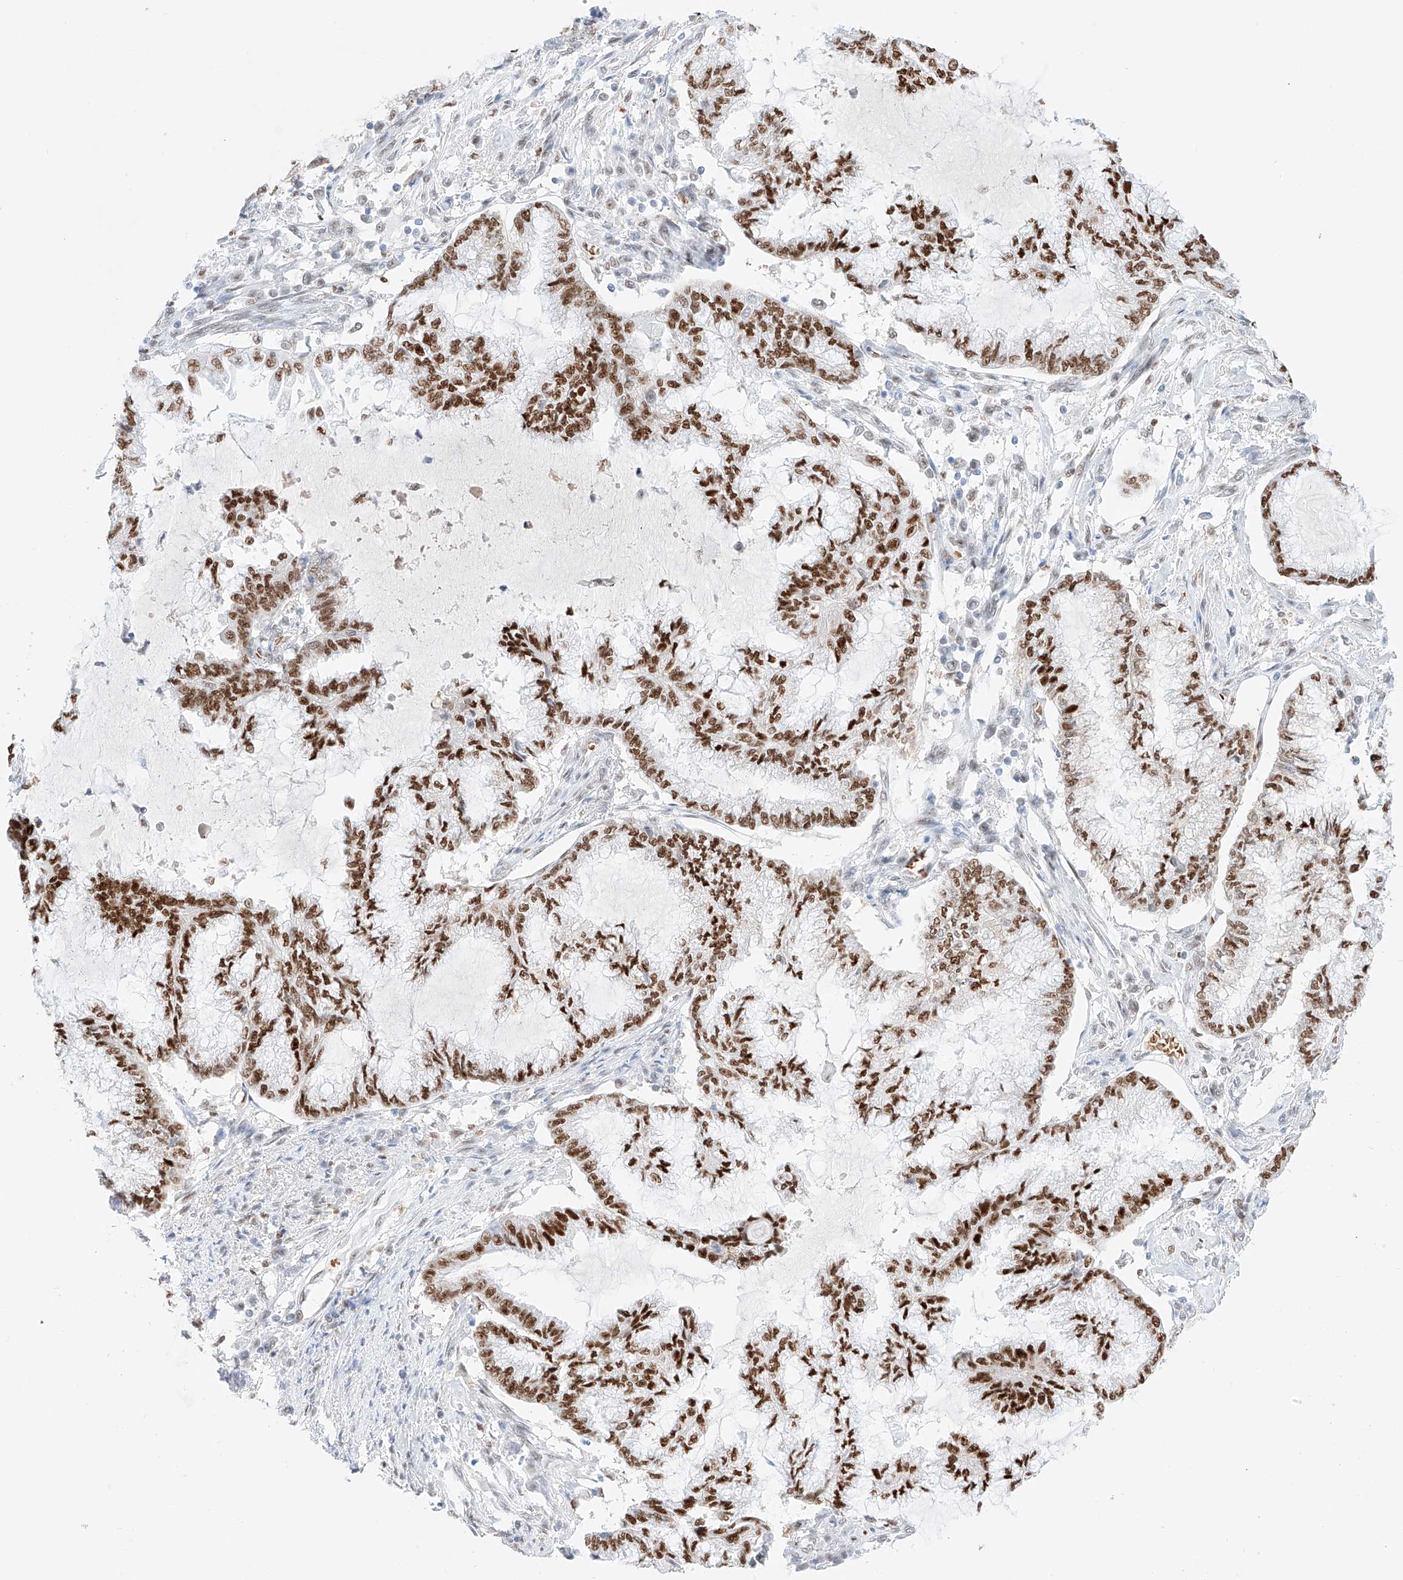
{"staining": {"intensity": "strong", "quantity": ">75%", "location": "nuclear"}, "tissue": "endometrial cancer", "cell_type": "Tumor cells", "image_type": "cancer", "snomed": [{"axis": "morphology", "description": "Adenocarcinoma, NOS"}, {"axis": "topography", "description": "Endometrium"}], "caption": "Endometrial cancer (adenocarcinoma) was stained to show a protein in brown. There is high levels of strong nuclear expression in approximately >75% of tumor cells.", "gene": "APIP", "patient": {"sex": "female", "age": 86}}